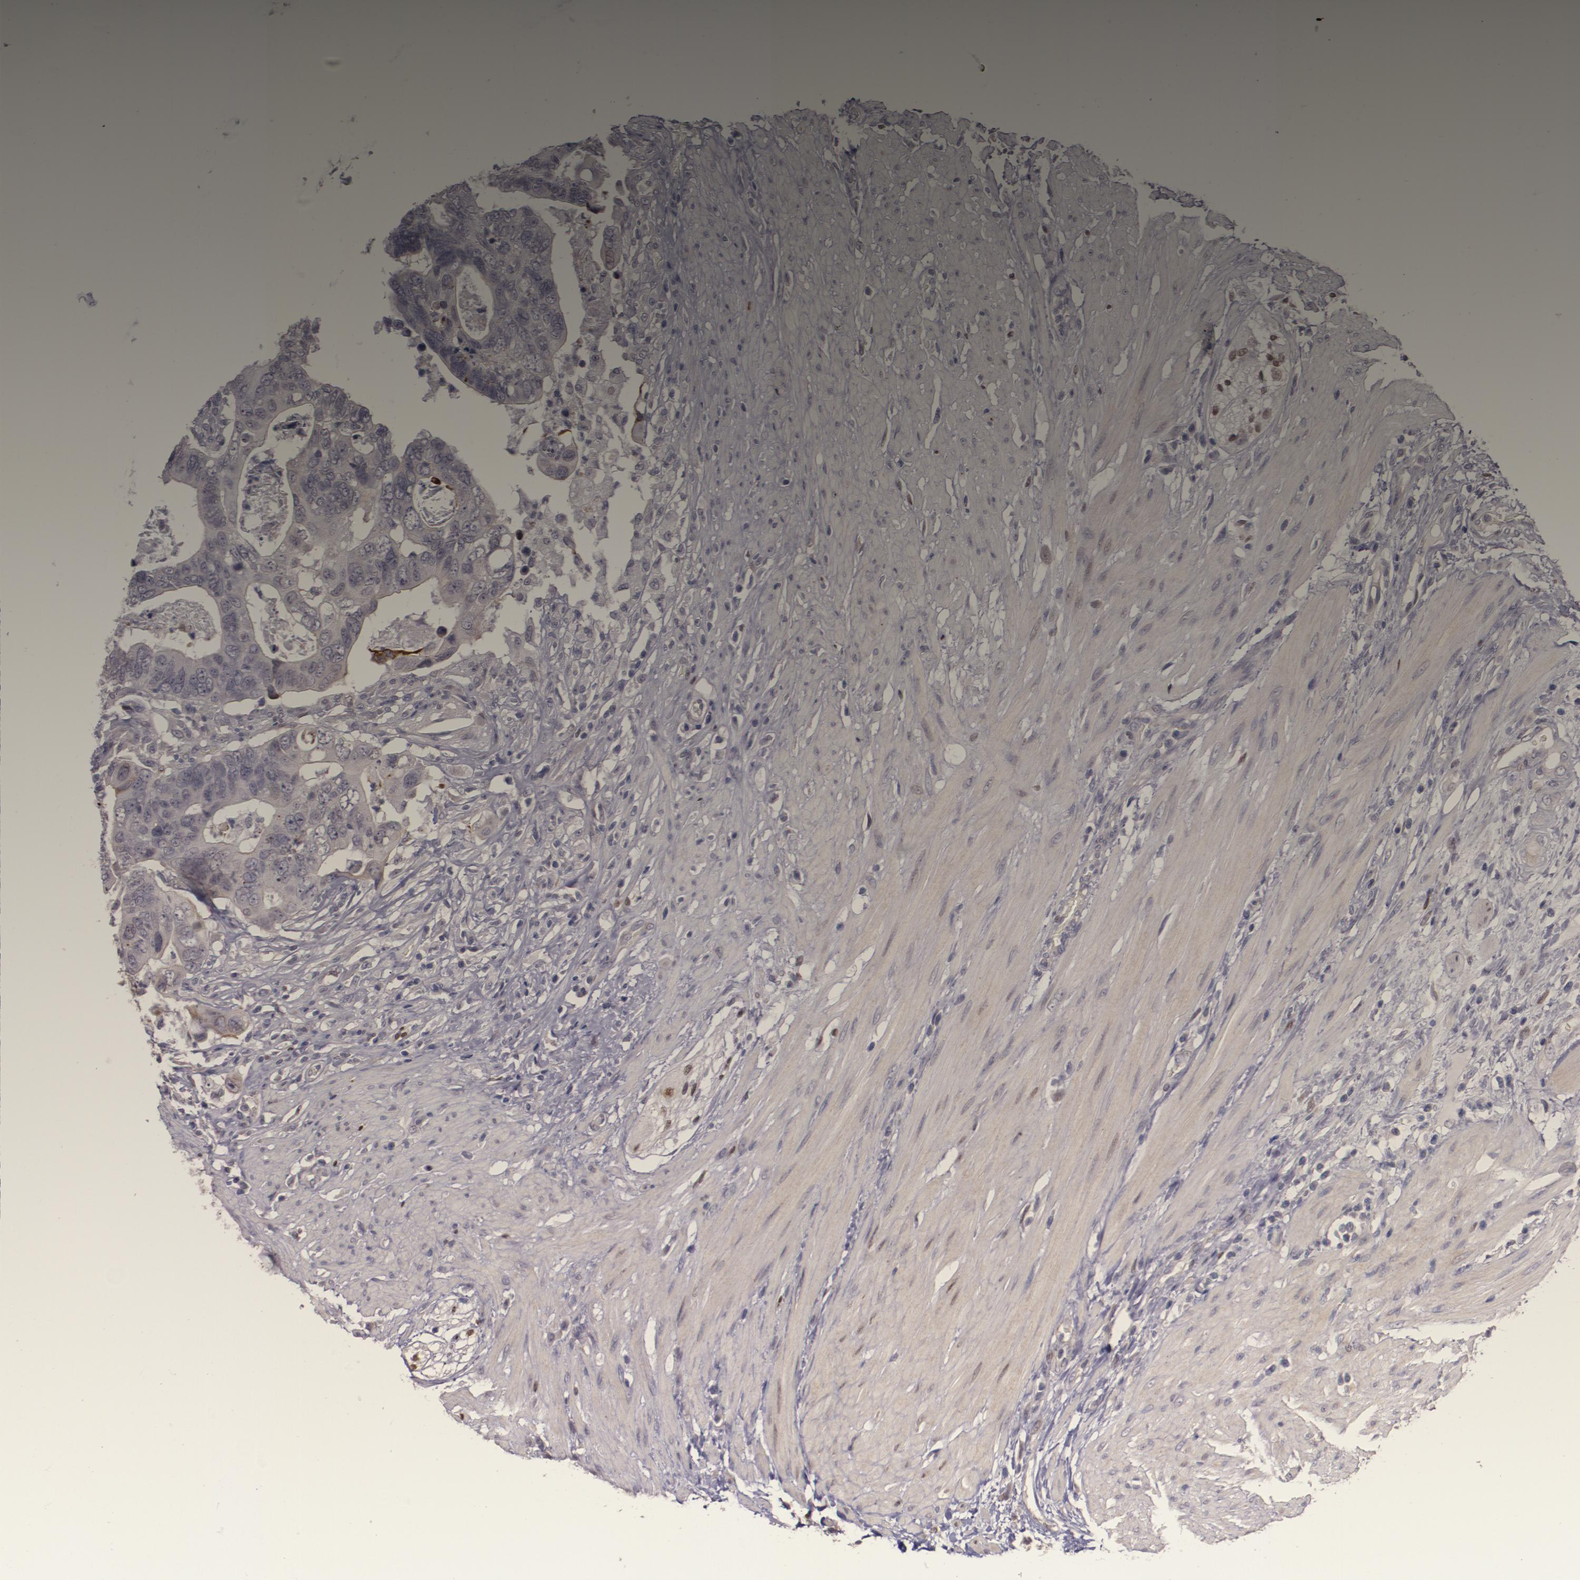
{"staining": {"intensity": "moderate", "quantity": "25%-75%", "location": "nuclear"}, "tissue": "colorectal cancer", "cell_type": "Tumor cells", "image_type": "cancer", "snomed": [{"axis": "morphology", "description": "Adenocarcinoma, NOS"}, {"axis": "topography", "description": "Rectum"}], "caption": "High-power microscopy captured an IHC image of colorectal adenocarcinoma, revealing moderate nuclear staining in about 25%-75% of tumor cells.", "gene": "NUP62CL", "patient": {"sex": "male", "age": 53}}